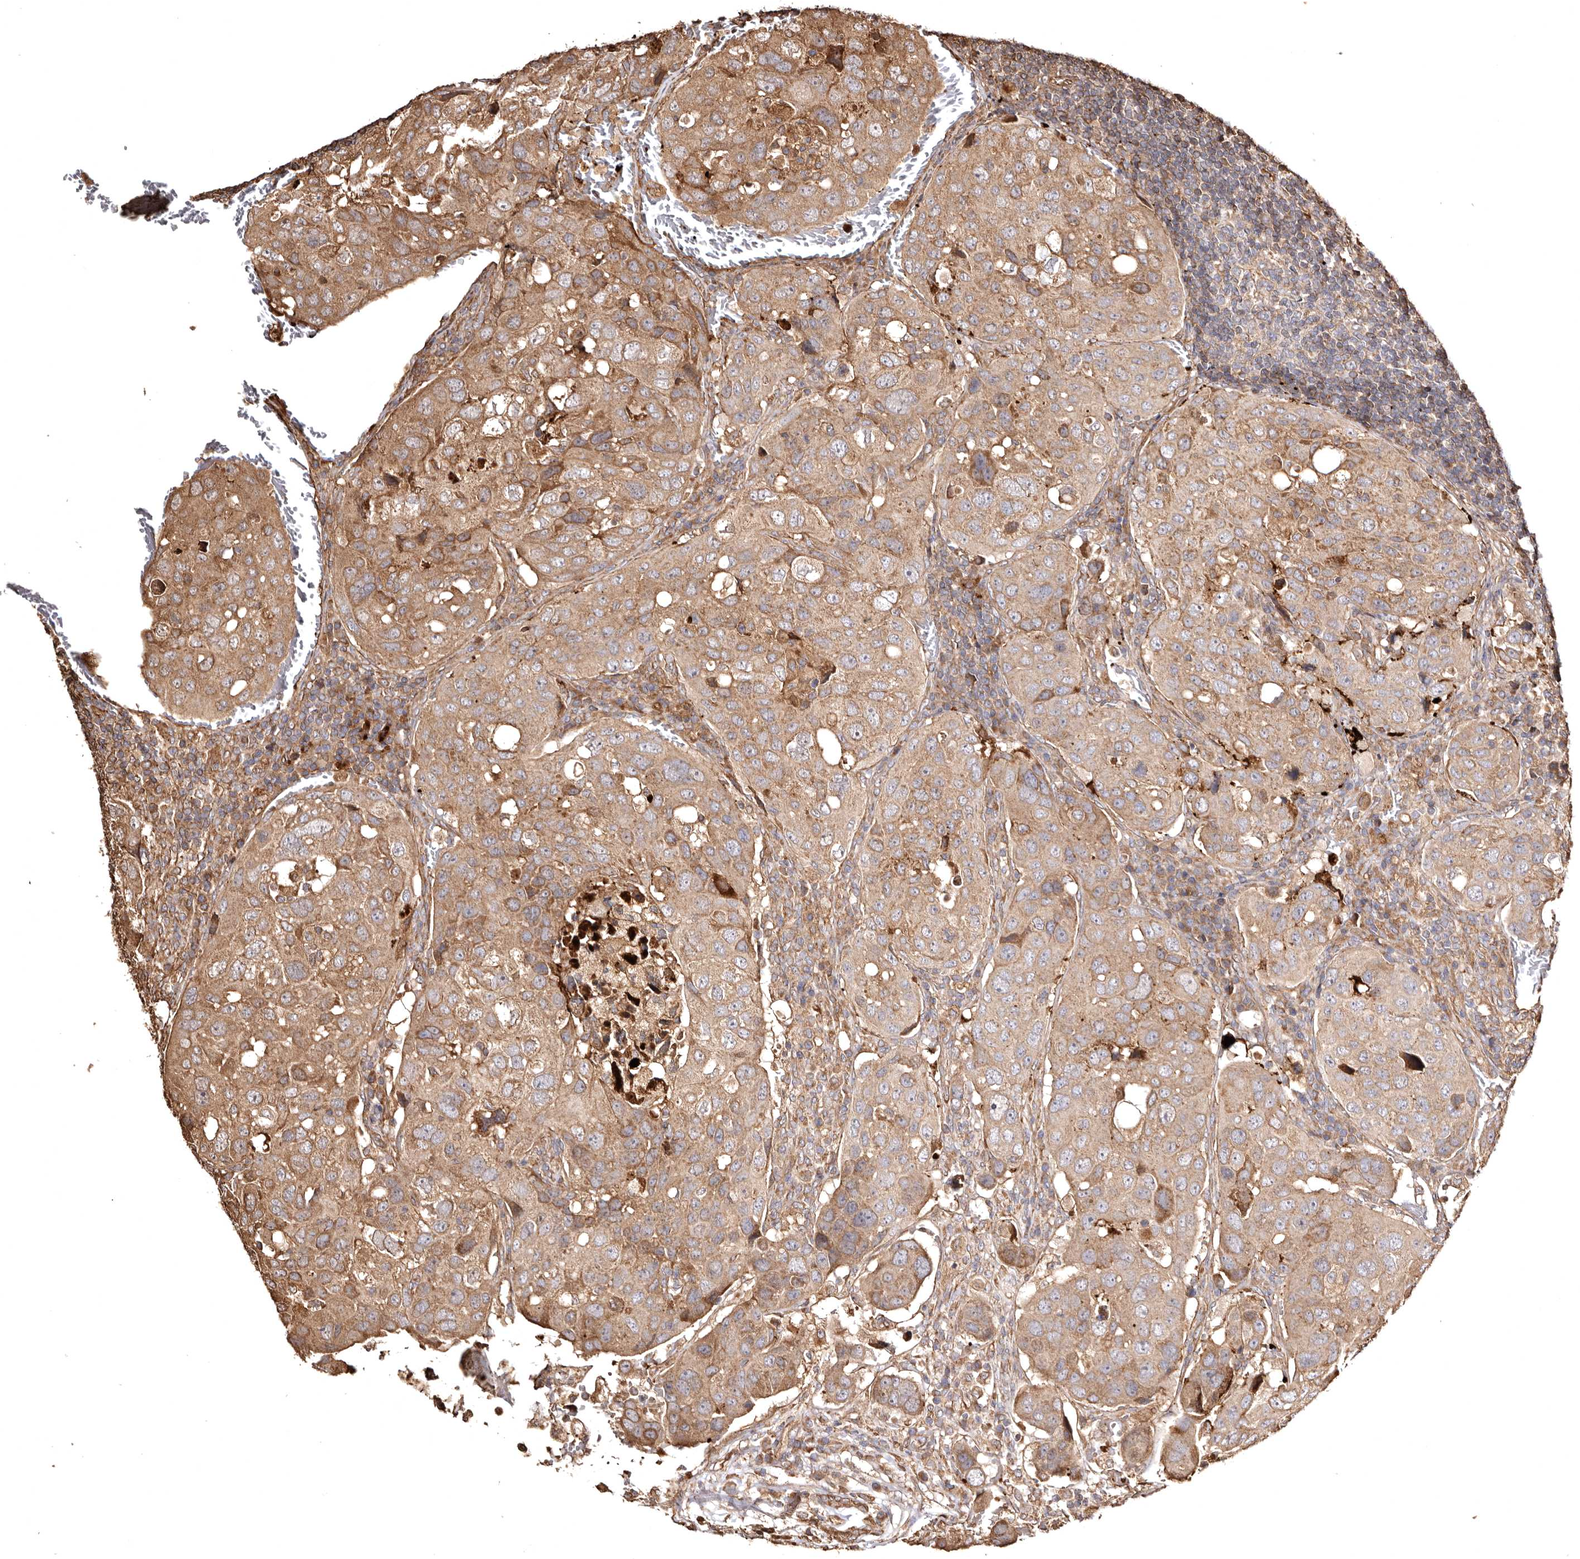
{"staining": {"intensity": "moderate", "quantity": ">75%", "location": "cytoplasmic/membranous"}, "tissue": "urothelial cancer", "cell_type": "Tumor cells", "image_type": "cancer", "snomed": [{"axis": "morphology", "description": "Urothelial carcinoma, High grade"}, {"axis": "topography", "description": "Lymph node"}, {"axis": "topography", "description": "Urinary bladder"}], "caption": "High-power microscopy captured an IHC micrograph of urothelial cancer, revealing moderate cytoplasmic/membranous positivity in about >75% of tumor cells.", "gene": "MACC1", "patient": {"sex": "male", "age": 51}}